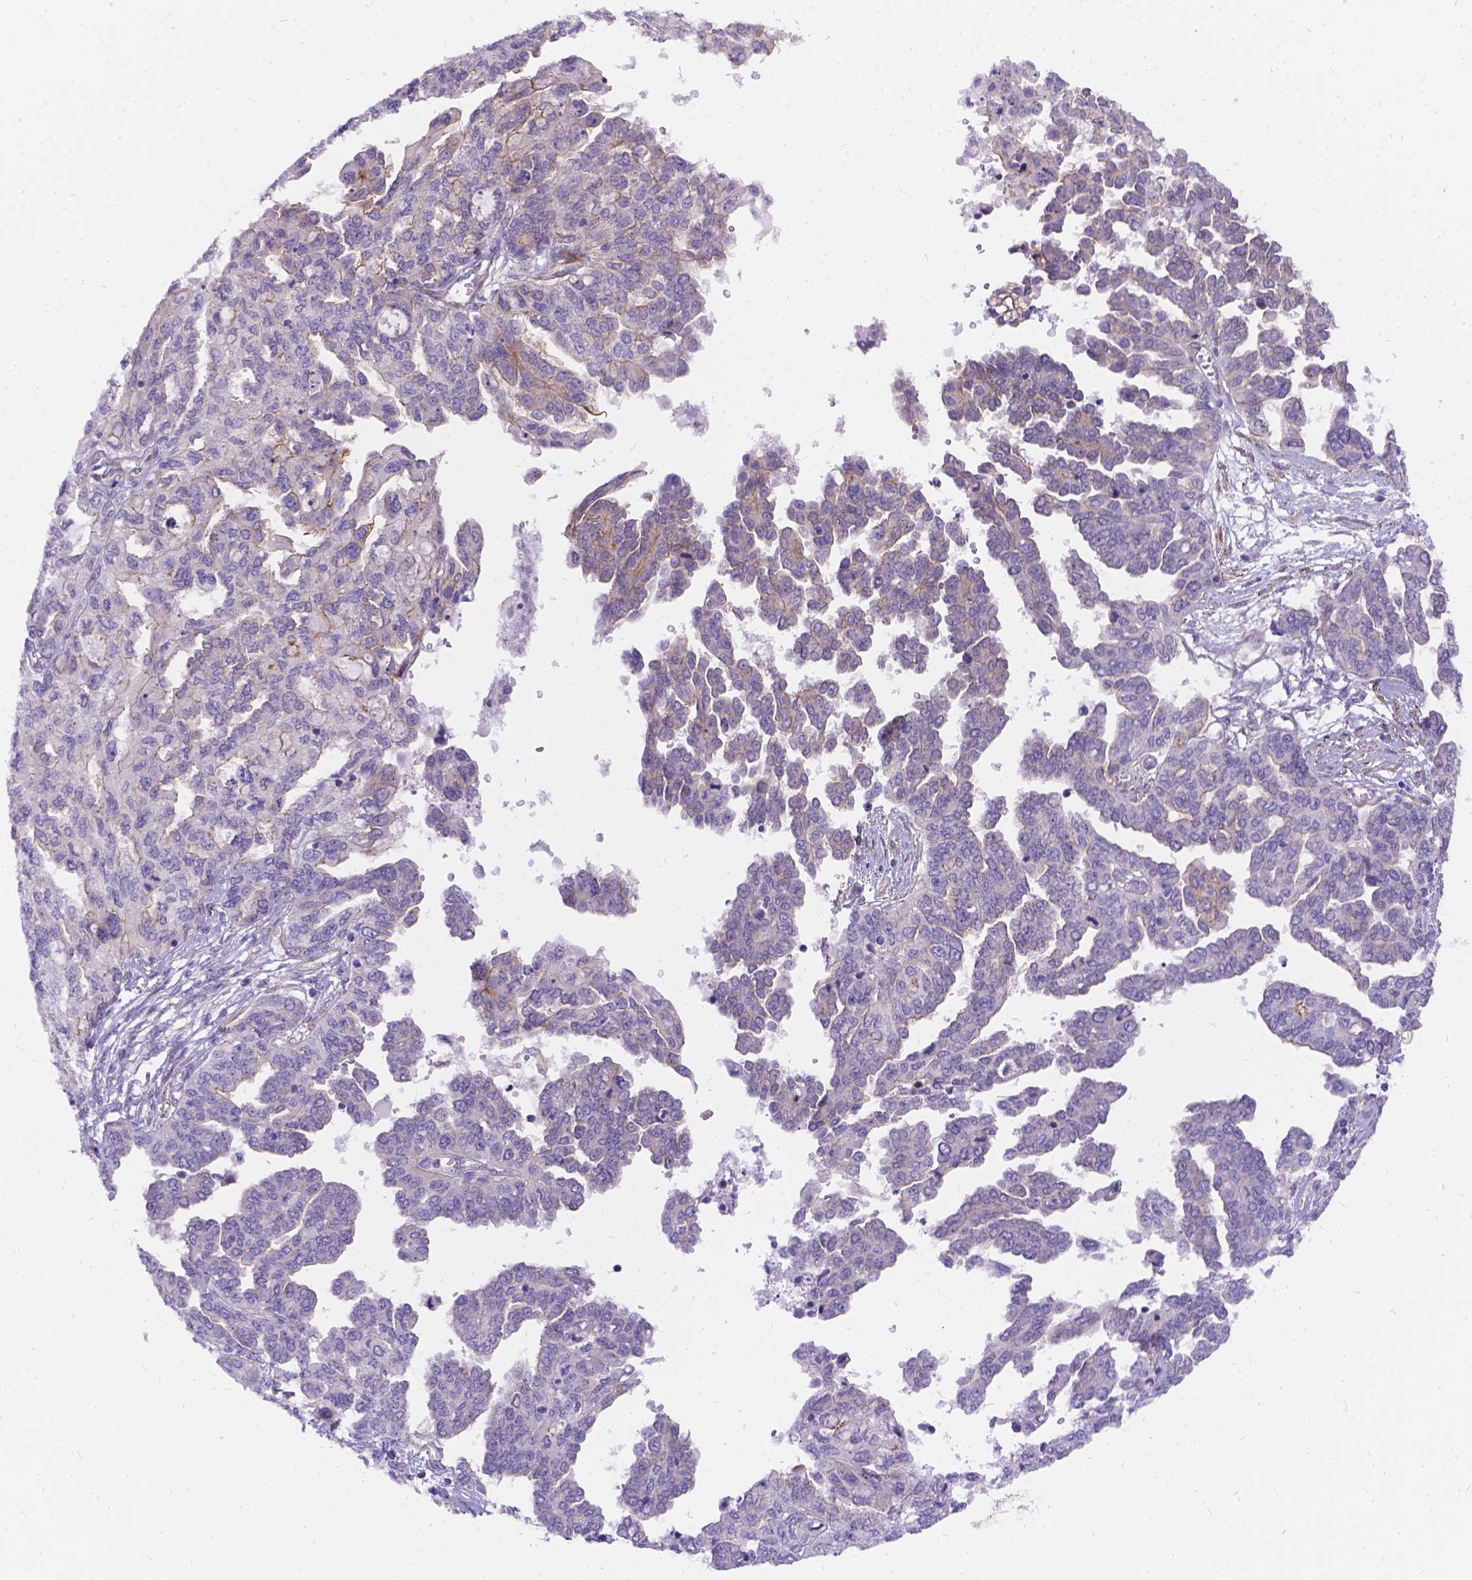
{"staining": {"intensity": "weak", "quantity": "<25%", "location": "cytoplasmic/membranous"}, "tissue": "ovarian cancer", "cell_type": "Tumor cells", "image_type": "cancer", "snomed": [{"axis": "morphology", "description": "Cystadenocarcinoma, serous, NOS"}, {"axis": "topography", "description": "Ovary"}], "caption": "Immunohistochemistry micrograph of ovarian serous cystadenocarcinoma stained for a protein (brown), which displays no positivity in tumor cells.", "gene": "PALS1", "patient": {"sex": "female", "age": 53}}